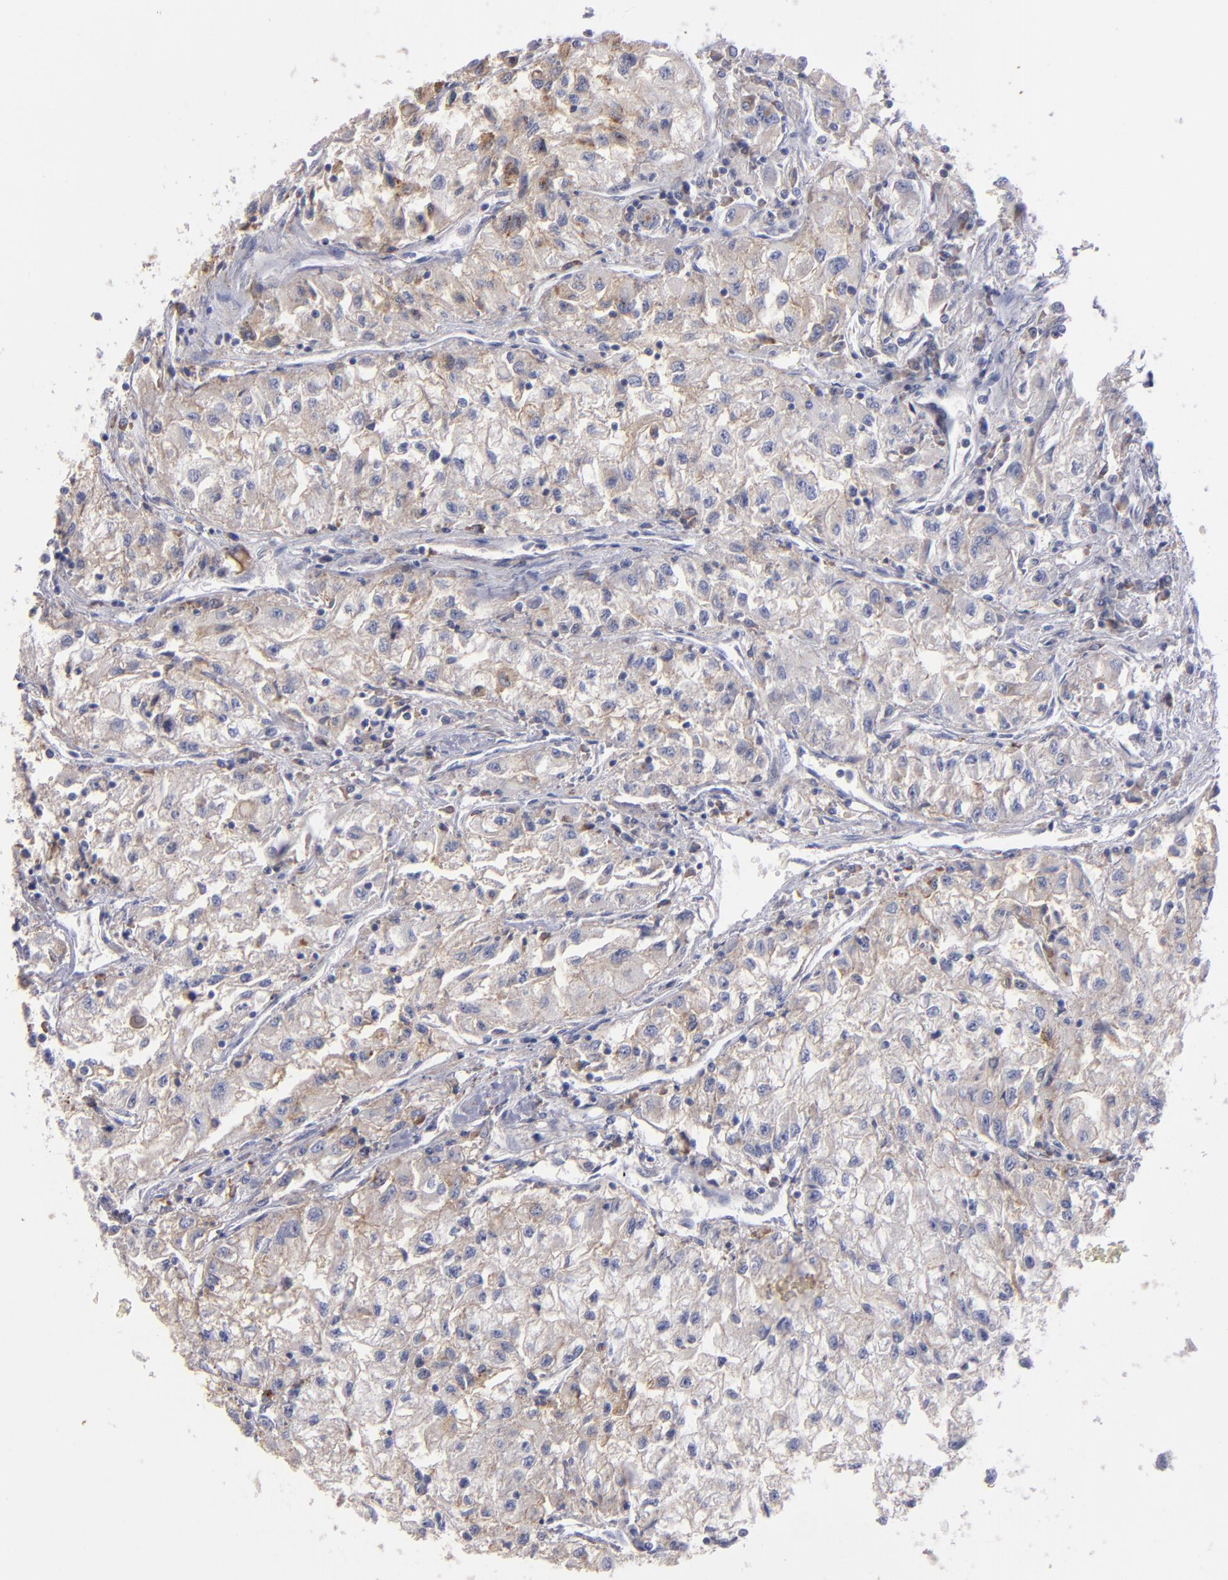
{"staining": {"intensity": "weak", "quantity": "25%-75%", "location": "cytoplasmic/membranous"}, "tissue": "renal cancer", "cell_type": "Tumor cells", "image_type": "cancer", "snomed": [{"axis": "morphology", "description": "Adenocarcinoma, NOS"}, {"axis": "topography", "description": "Kidney"}], "caption": "IHC of renal cancer (adenocarcinoma) exhibits low levels of weak cytoplasmic/membranous expression in about 25%-75% of tumor cells.", "gene": "MFGE8", "patient": {"sex": "male", "age": 59}}